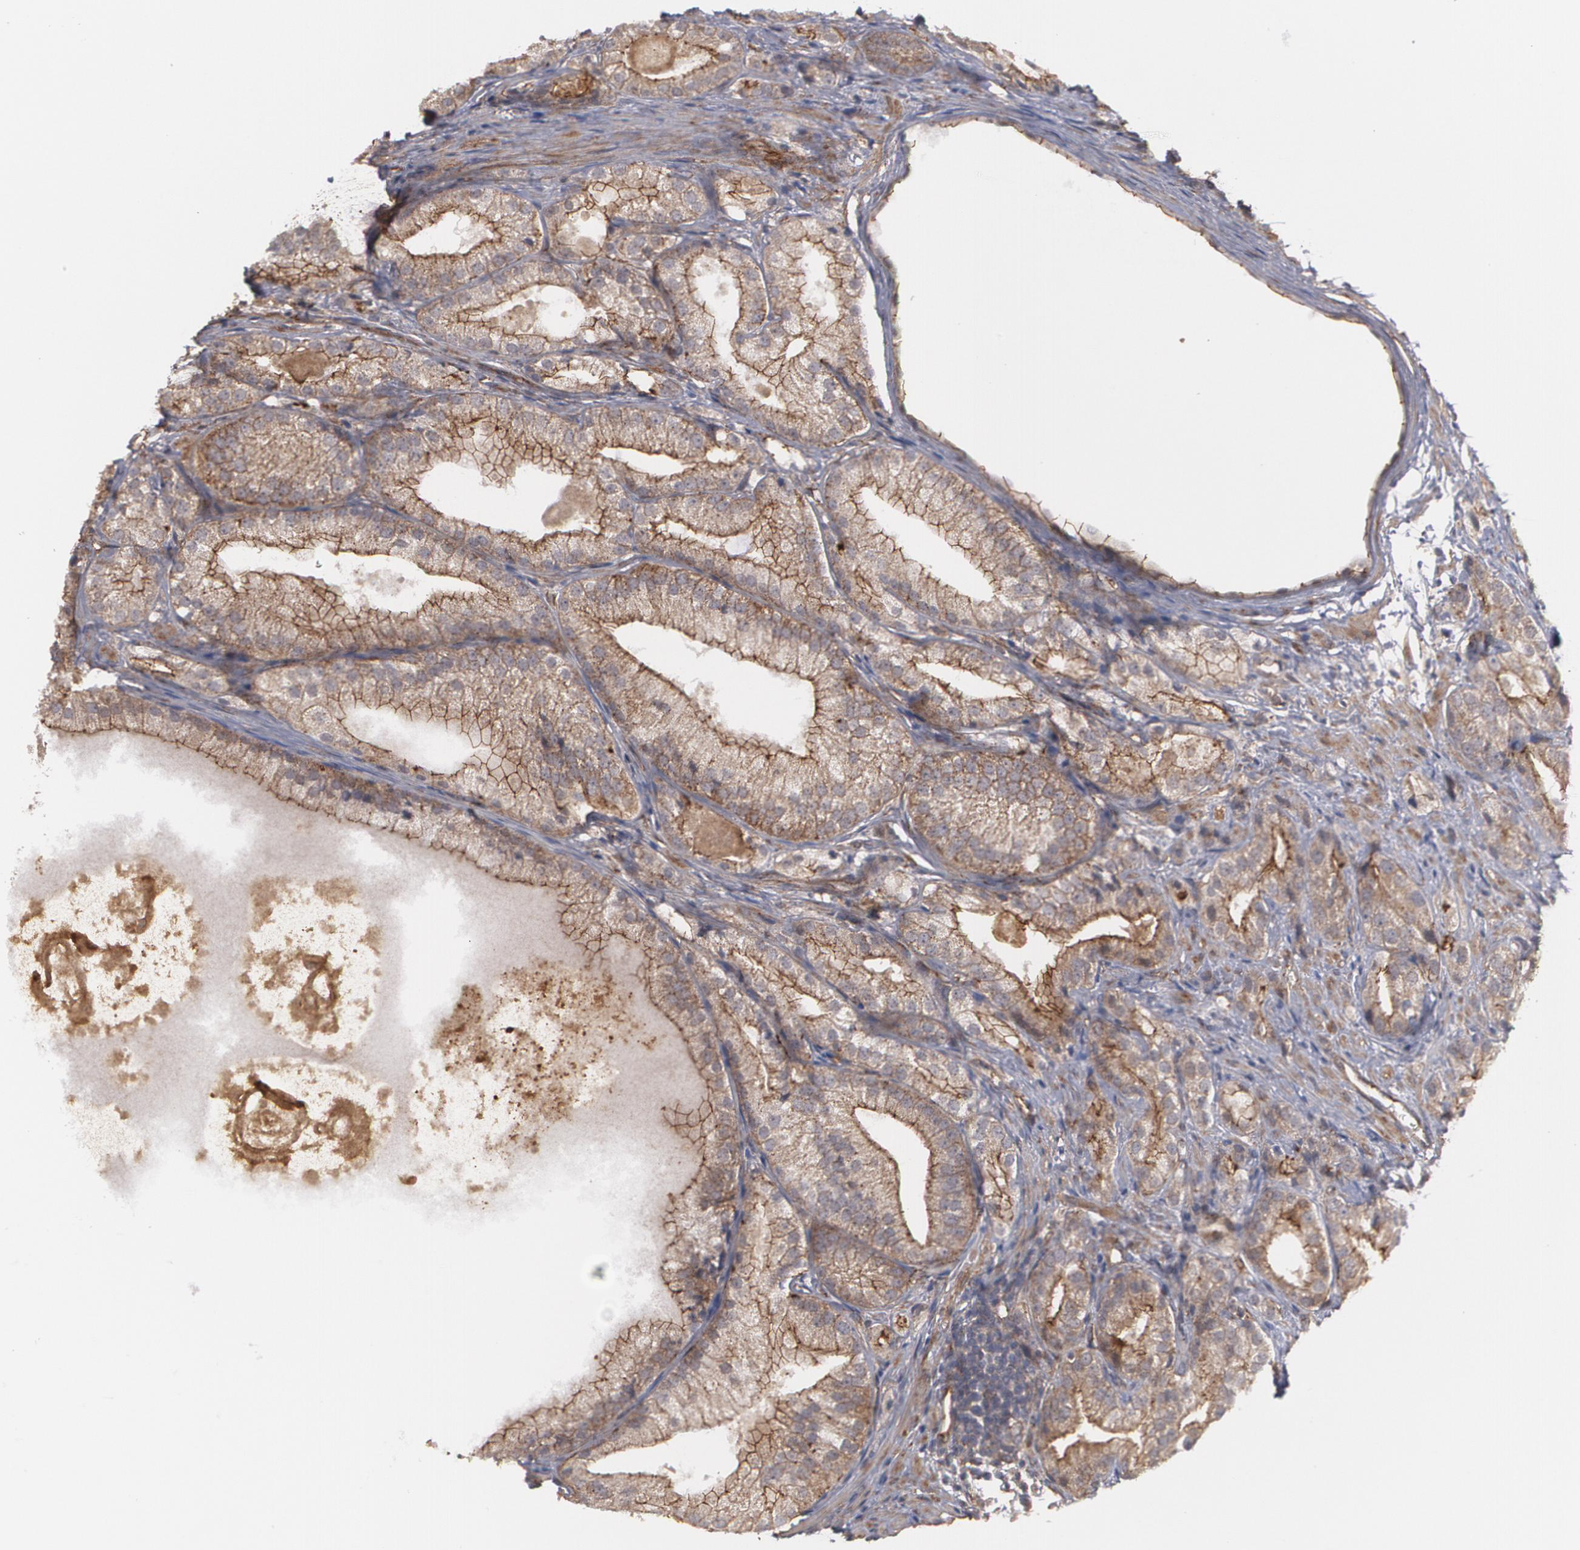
{"staining": {"intensity": "moderate", "quantity": ">75%", "location": "cytoplasmic/membranous"}, "tissue": "prostate cancer", "cell_type": "Tumor cells", "image_type": "cancer", "snomed": [{"axis": "morphology", "description": "Adenocarcinoma, Low grade"}, {"axis": "topography", "description": "Prostate"}], "caption": "Approximately >75% of tumor cells in human prostate cancer (low-grade adenocarcinoma) reveal moderate cytoplasmic/membranous protein staining as visualized by brown immunohistochemical staining.", "gene": "TJP1", "patient": {"sex": "male", "age": 69}}